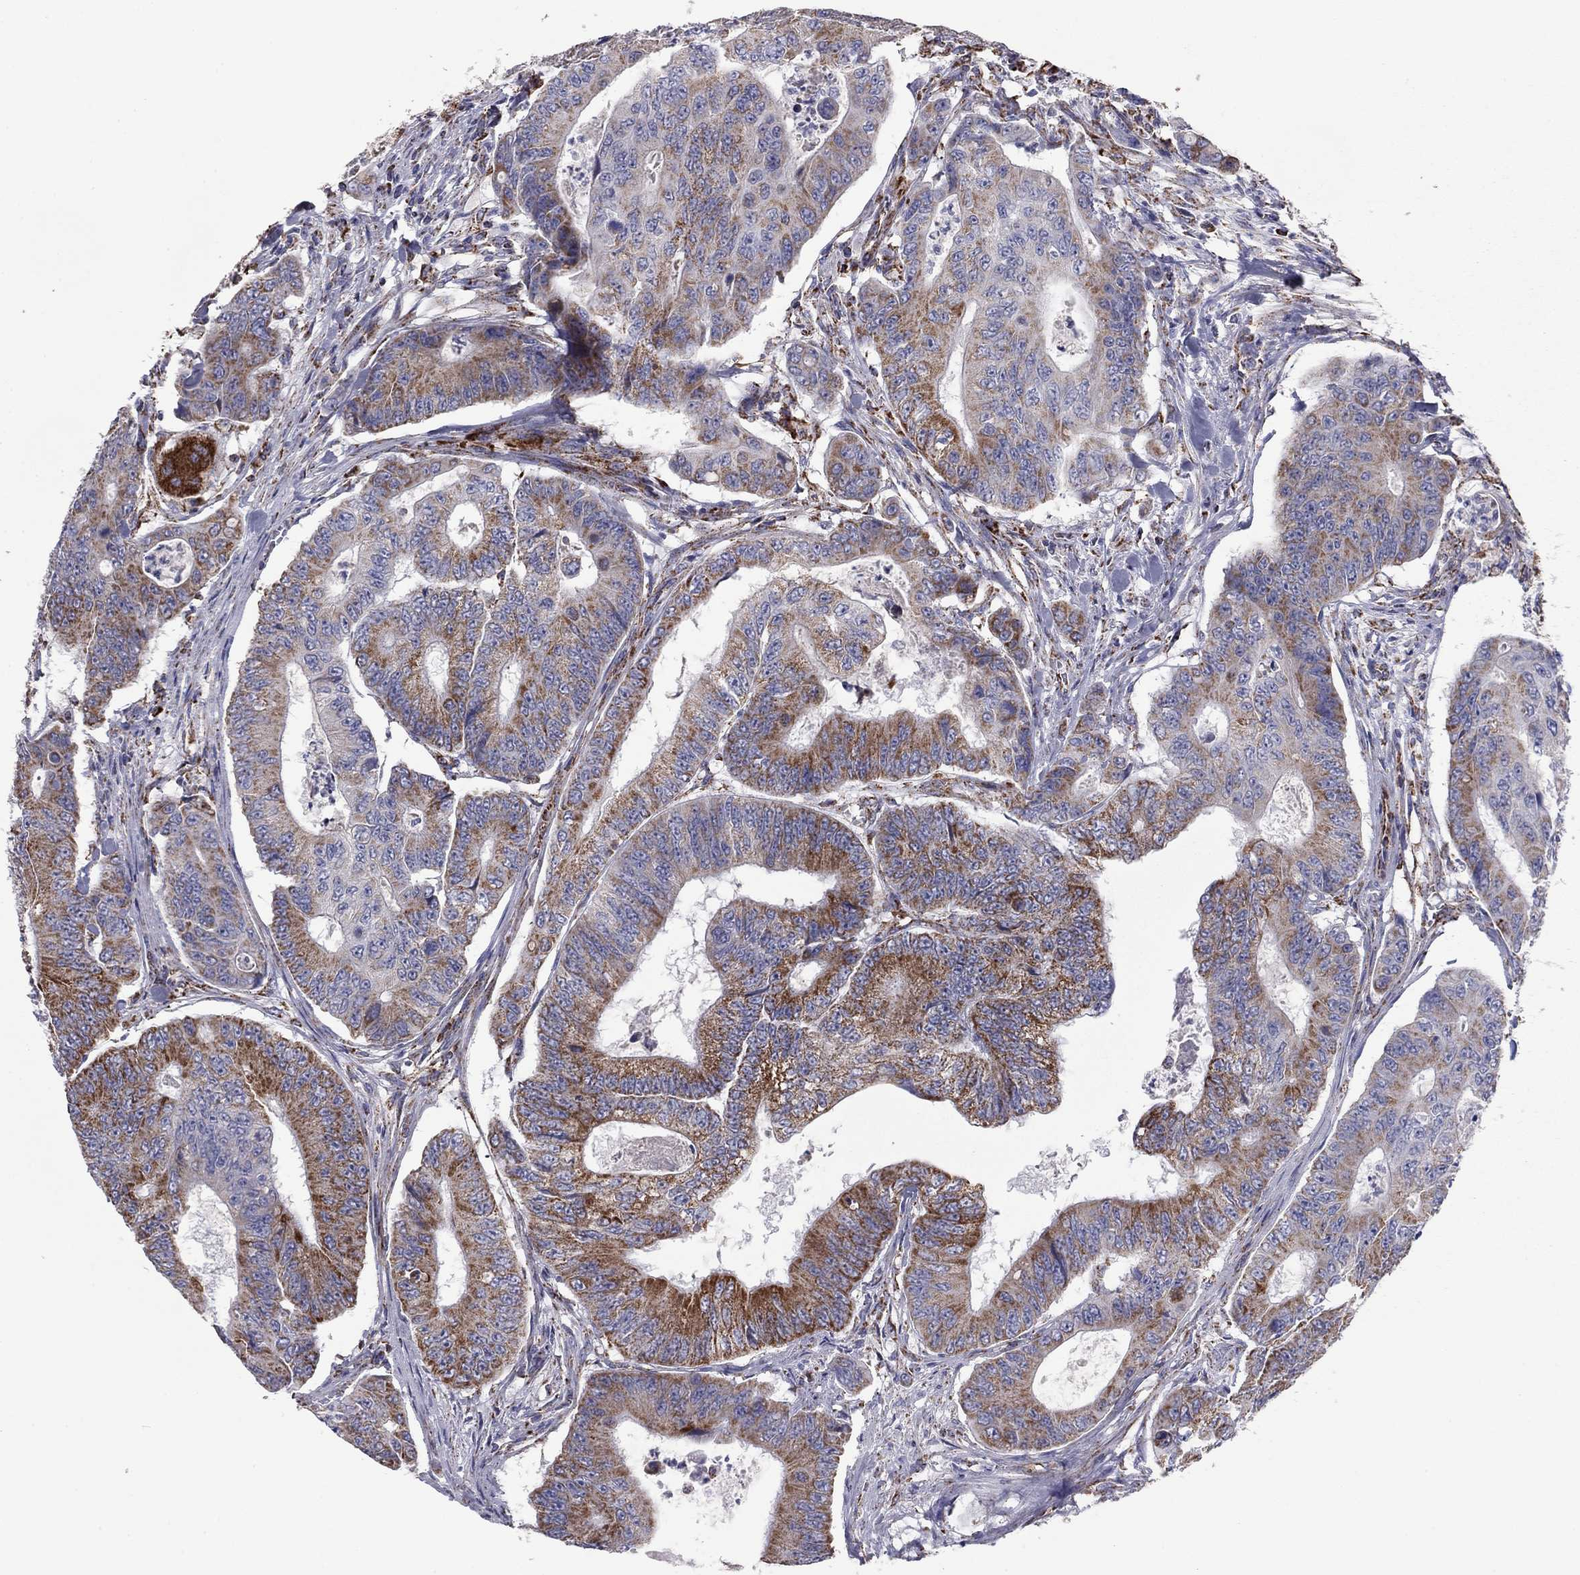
{"staining": {"intensity": "strong", "quantity": "25%-75%", "location": "cytoplasmic/membranous"}, "tissue": "colorectal cancer", "cell_type": "Tumor cells", "image_type": "cancer", "snomed": [{"axis": "morphology", "description": "Adenocarcinoma, NOS"}, {"axis": "topography", "description": "Colon"}], "caption": "Immunohistochemical staining of colorectal cancer (adenocarcinoma) shows strong cytoplasmic/membranous protein staining in about 25%-75% of tumor cells.", "gene": "NDUFV1", "patient": {"sex": "female", "age": 48}}